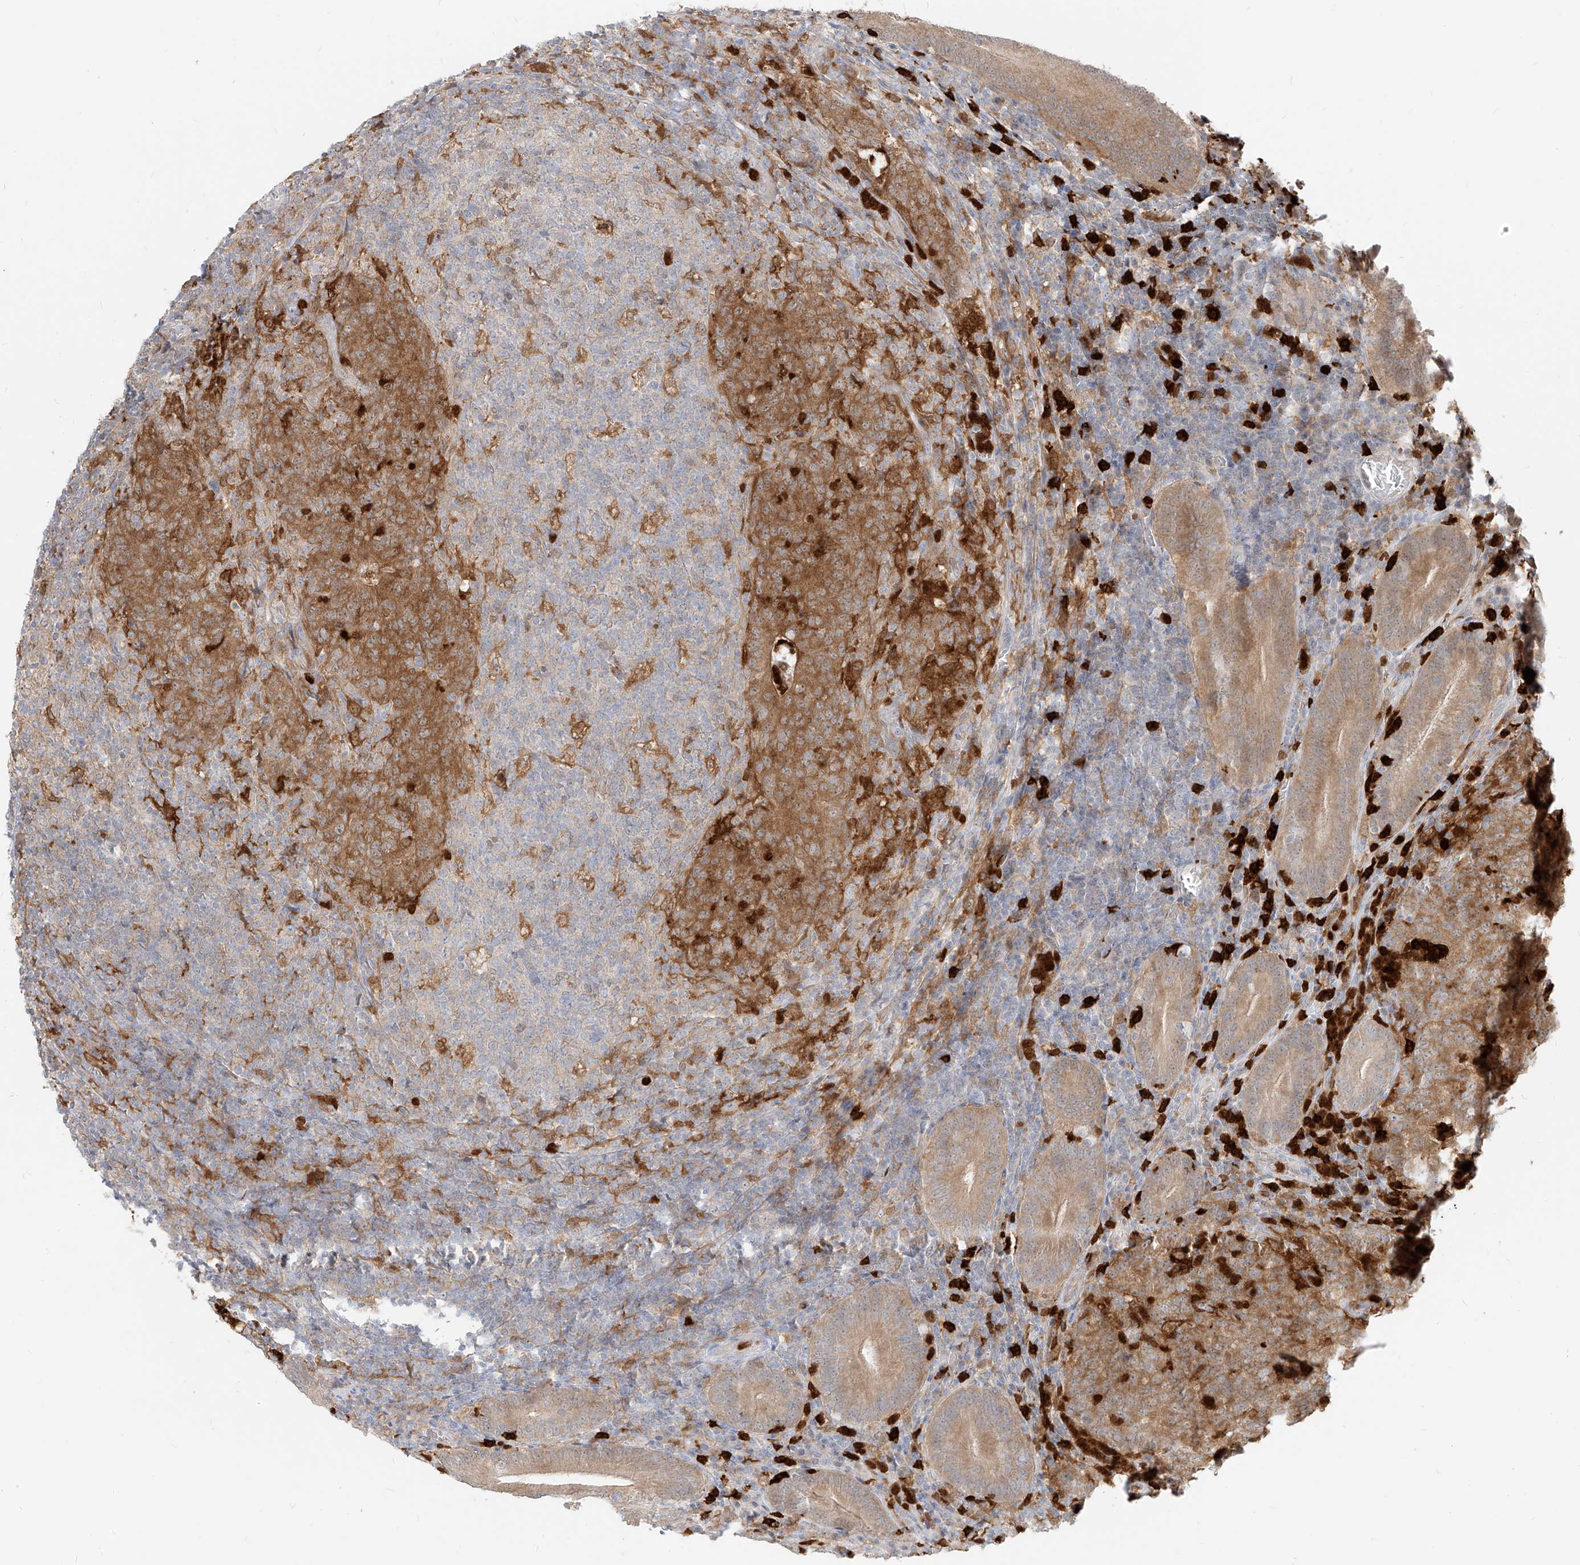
{"staining": {"intensity": "moderate", "quantity": ">75%", "location": "cytoplasmic/membranous"}, "tissue": "colorectal cancer", "cell_type": "Tumor cells", "image_type": "cancer", "snomed": [{"axis": "morphology", "description": "Normal tissue, NOS"}, {"axis": "morphology", "description": "Adenocarcinoma, NOS"}, {"axis": "topography", "description": "Colon"}], "caption": "There is medium levels of moderate cytoplasmic/membranous positivity in tumor cells of adenocarcinoma (colorectal), as demonstrated by immunohistochemical staining (brown color).", "gene": "PGD", "patient": {"sex": "female", "age": 75}}